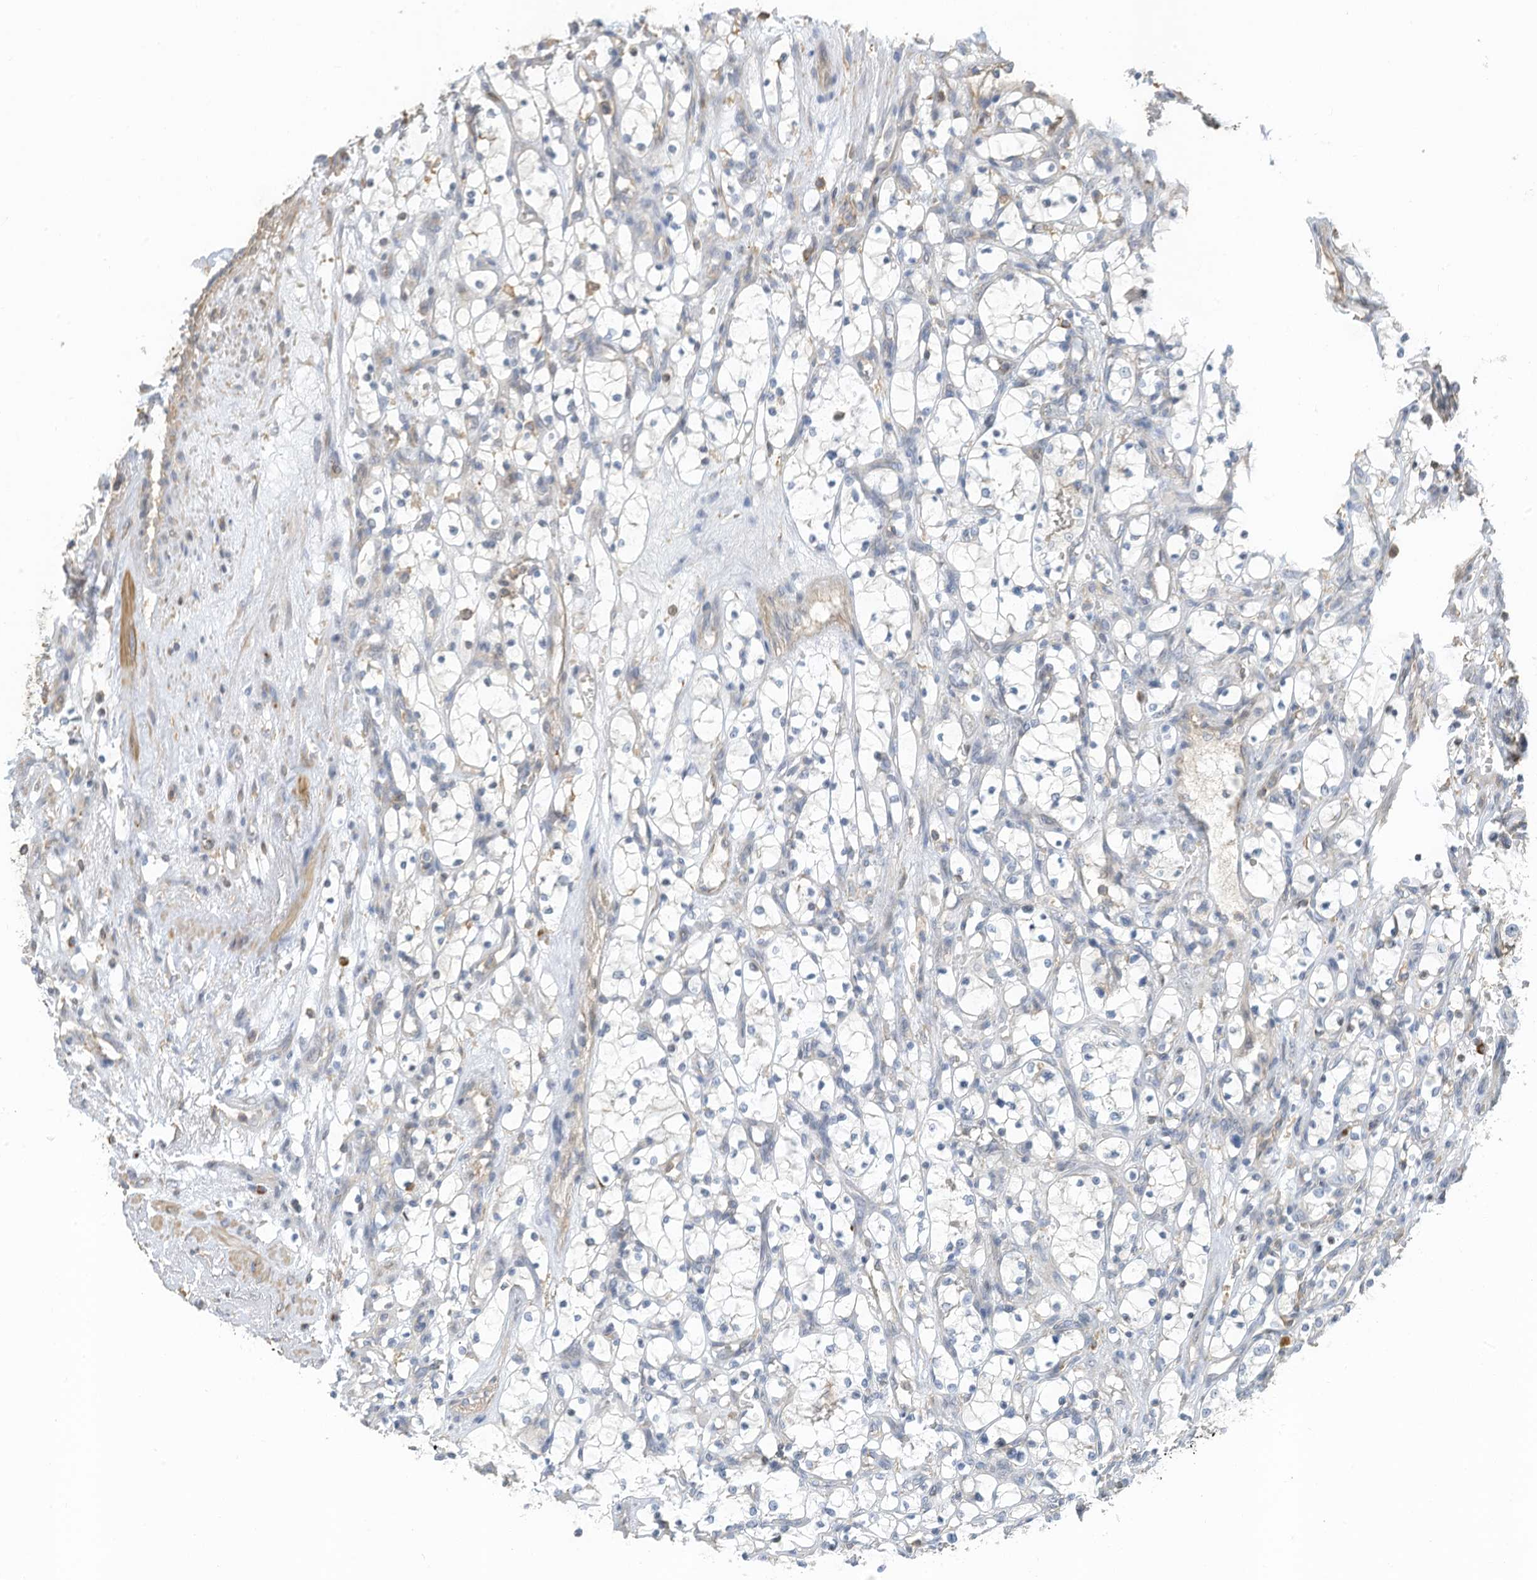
{"staining": {"intensity": "negative", "quantity": "none", "location": "none"}, "tissue": "renal cancer", "cell_type": "Tumor cells", "image_type": "cancer", "snomed": [{"axis": "morphology", "description": "Adenocarcinoma, NOS"}, {"axis": "topography", "description": "Kidney"}], "caption": "High power microscopy image of an immunohistochemistry (IHC) micrograph of renal adenocarcinoma, revealing no significant positivity in tumor cells. The staining is performed using DAB (3,3'-diaminobenzidine) brown chromogen with nuclei counter-stained in using hematoxylin.", "gene": "SLFN14", "patient": {"sex": "female", "age": 69}}